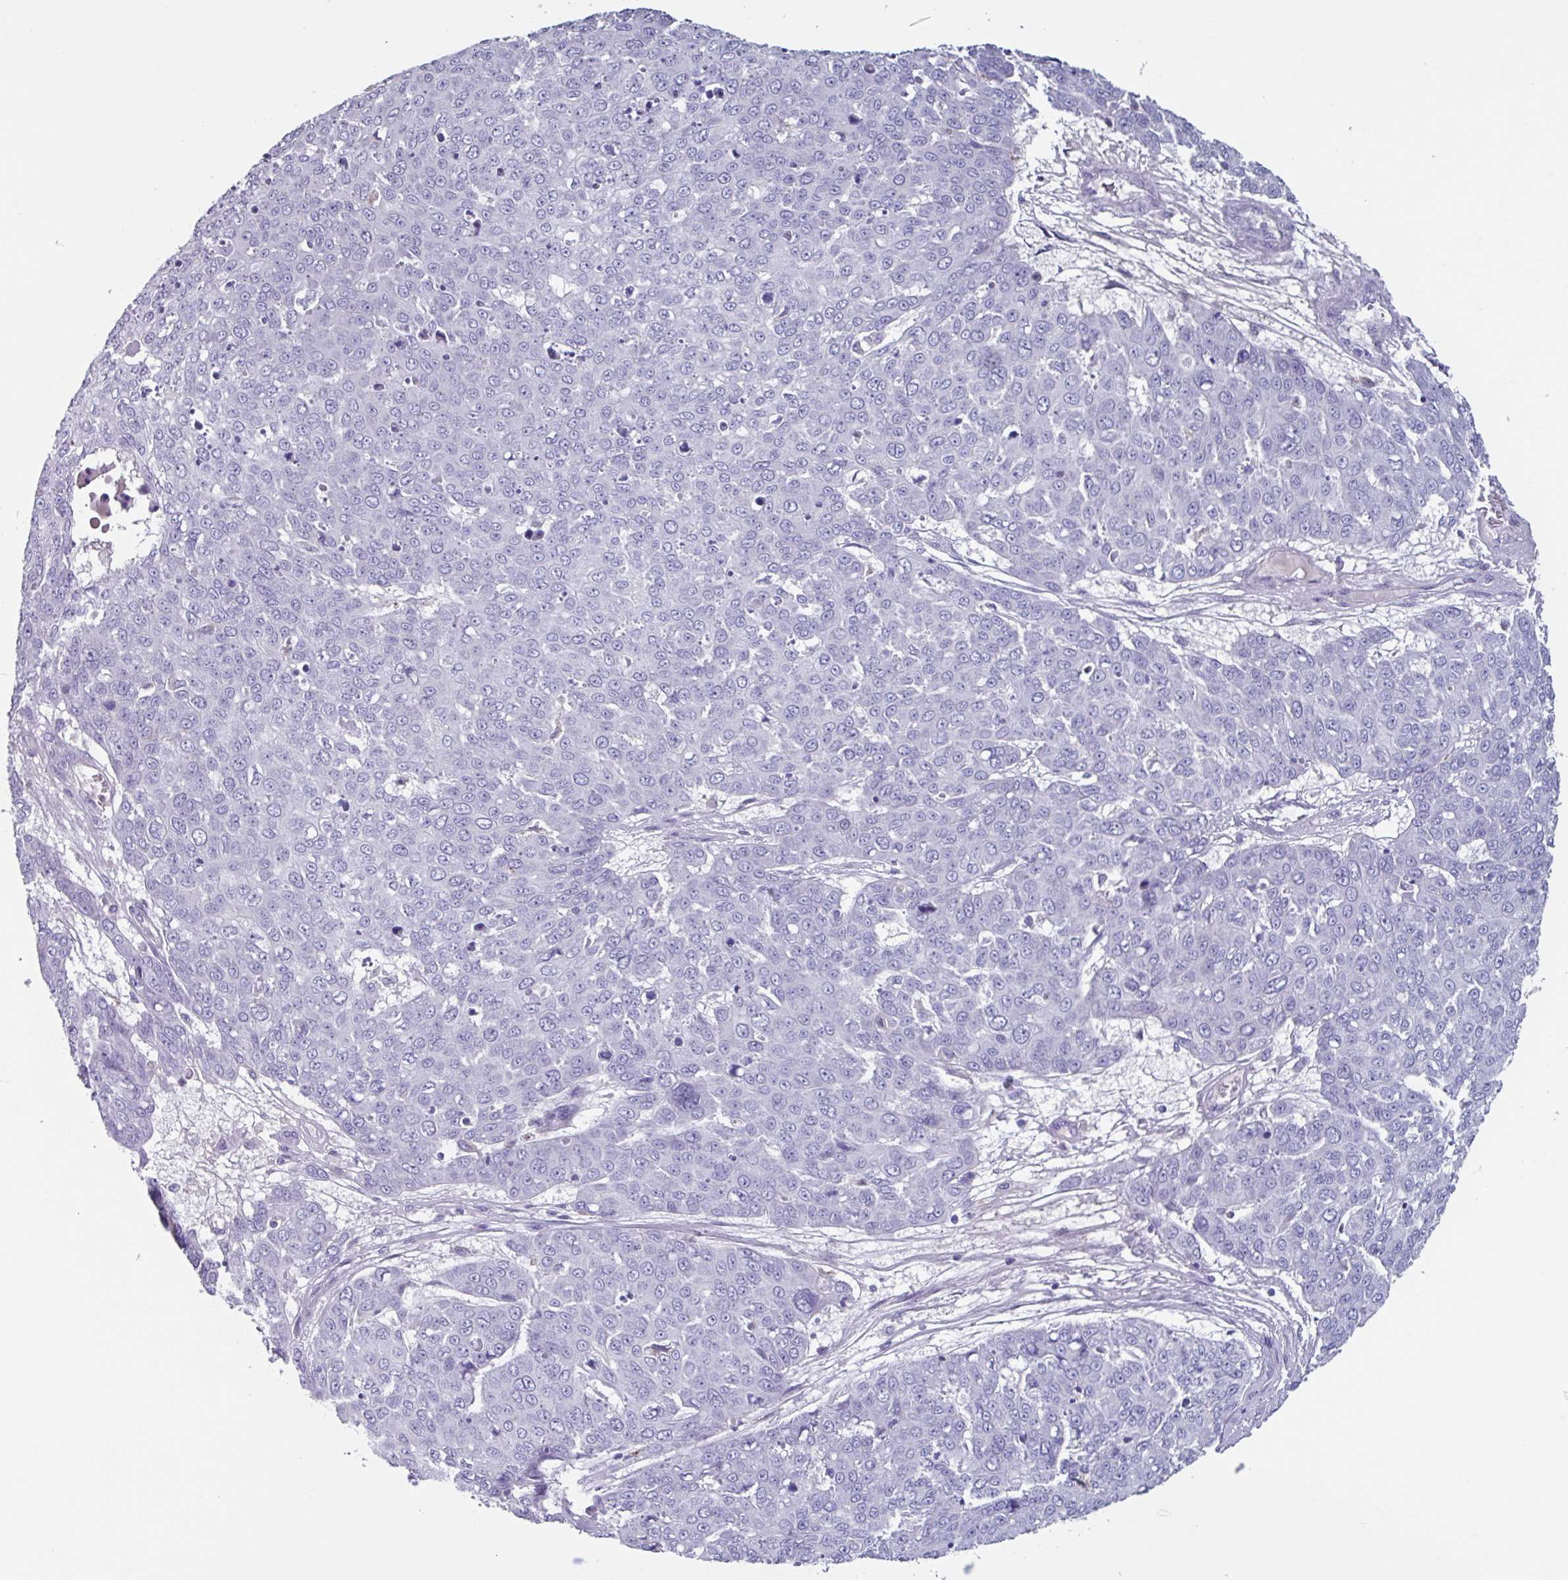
{"staining": {"intensity": "negative", "quantity": "none", "location": "none"}, "tissue": "skin cancer", "cell_type": "Tumor cells", "image_type": "cancer", "snomed": [{"axis": "morphology", "description": "Squamous cell carcinoma, NOS"}, {"axis": "topography", "description": "Skin"}], "caption": "Immunohistochemical staining of human squamous cell carcinoma (skin) shows no significant expression in tumor cells.", "gene": "OR2T10", "patient": {"sex": "male", "age": 71}}